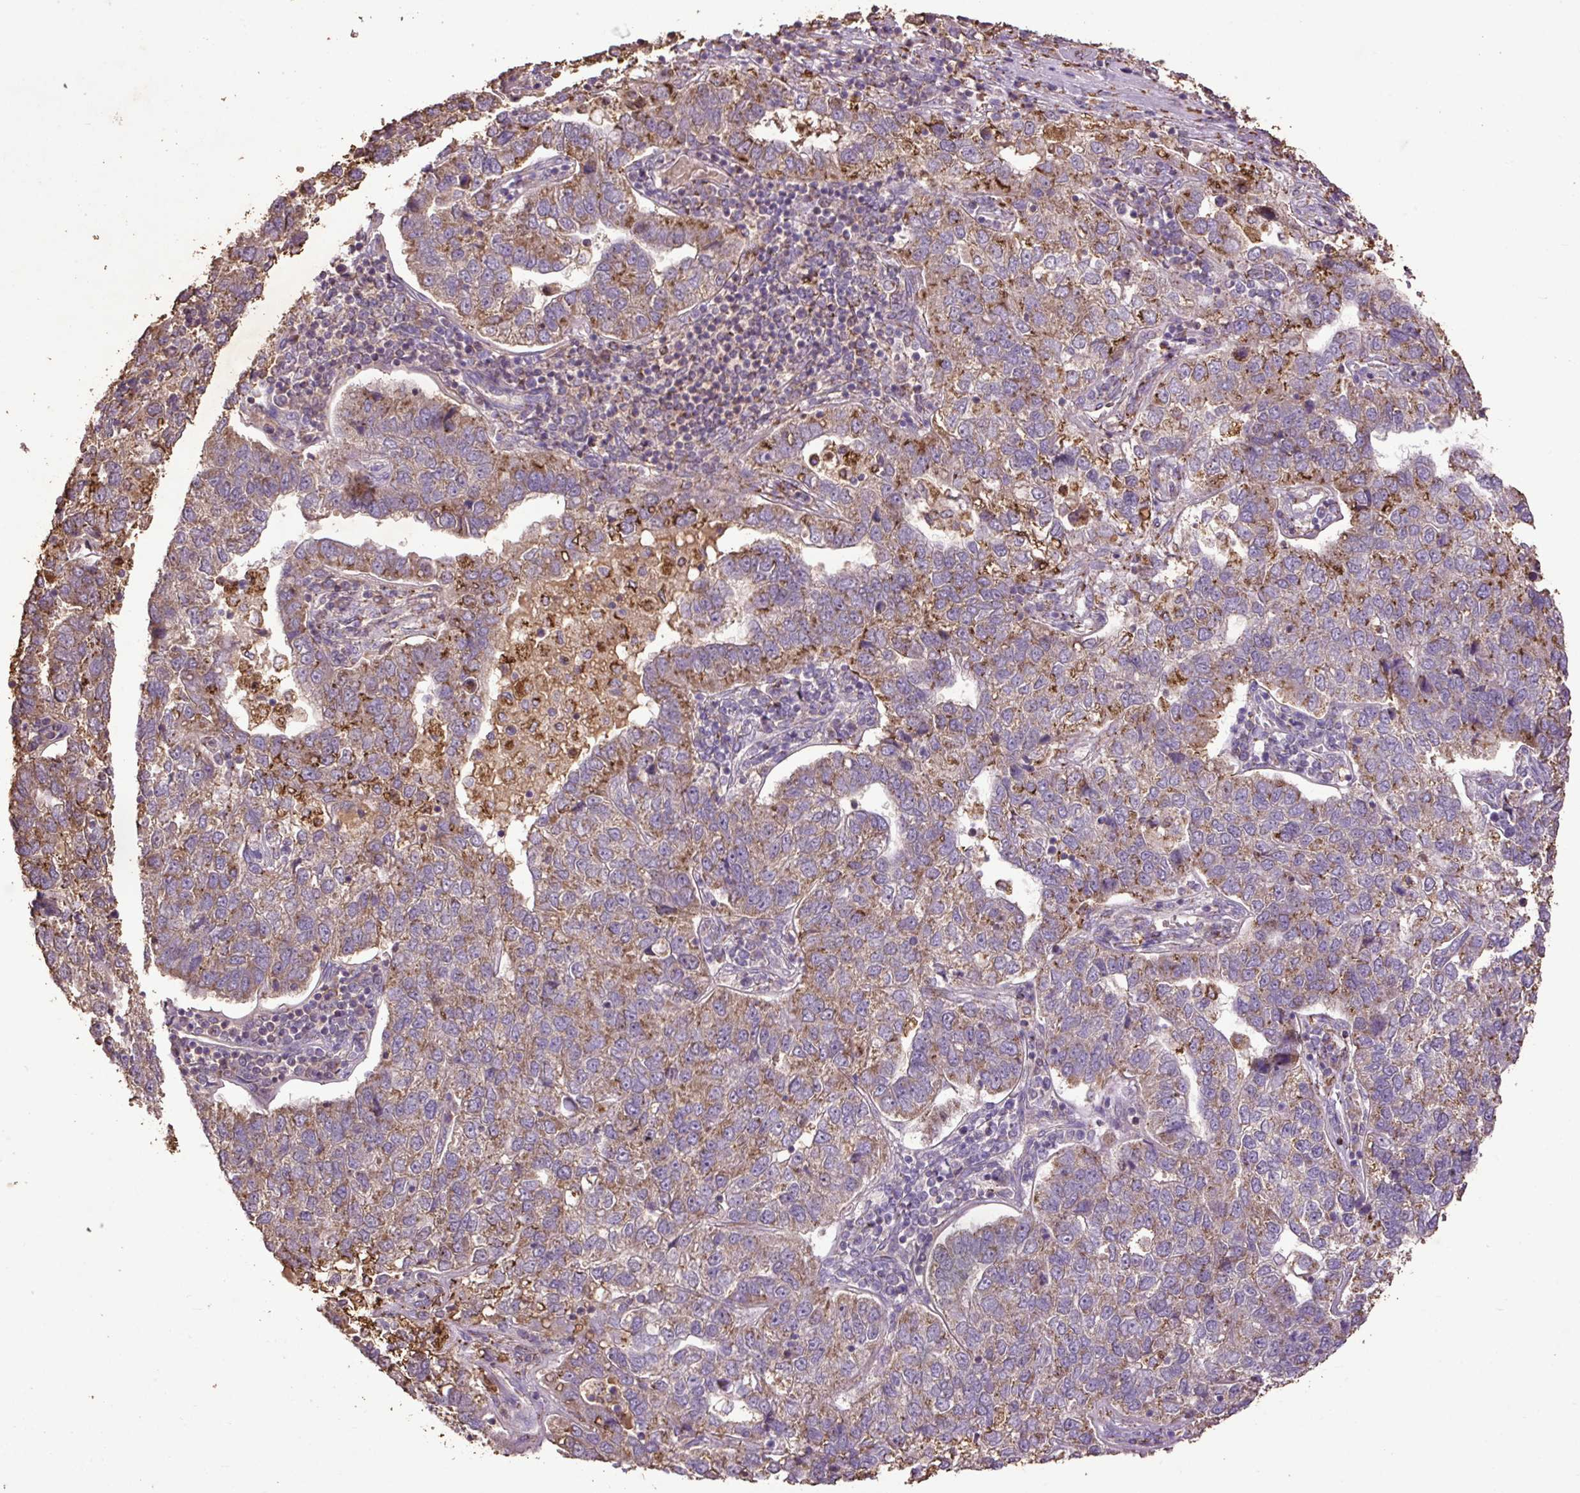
{"staining": {"intensity": "moderate", "quantity": "<25%", "location": "cytoplasmic/membranous"}, "tissue": "pancreatic cancer", "cell_type": "Tumor cells", "image_type": "cancer", "snomed": [{"axis": "morphology", "description": "Adenocarcinoma, NOS"}, {"axis": "topography", "description": "Pancreas"}], "caption": "Human pancreatic cancer stained with a brown dye exhibits moderate cytoplasmic/membranous positive positivity in about <25% of tumor cells.", "gene": "LRTM2", "patient": {"sex": "female", "age": 61}}